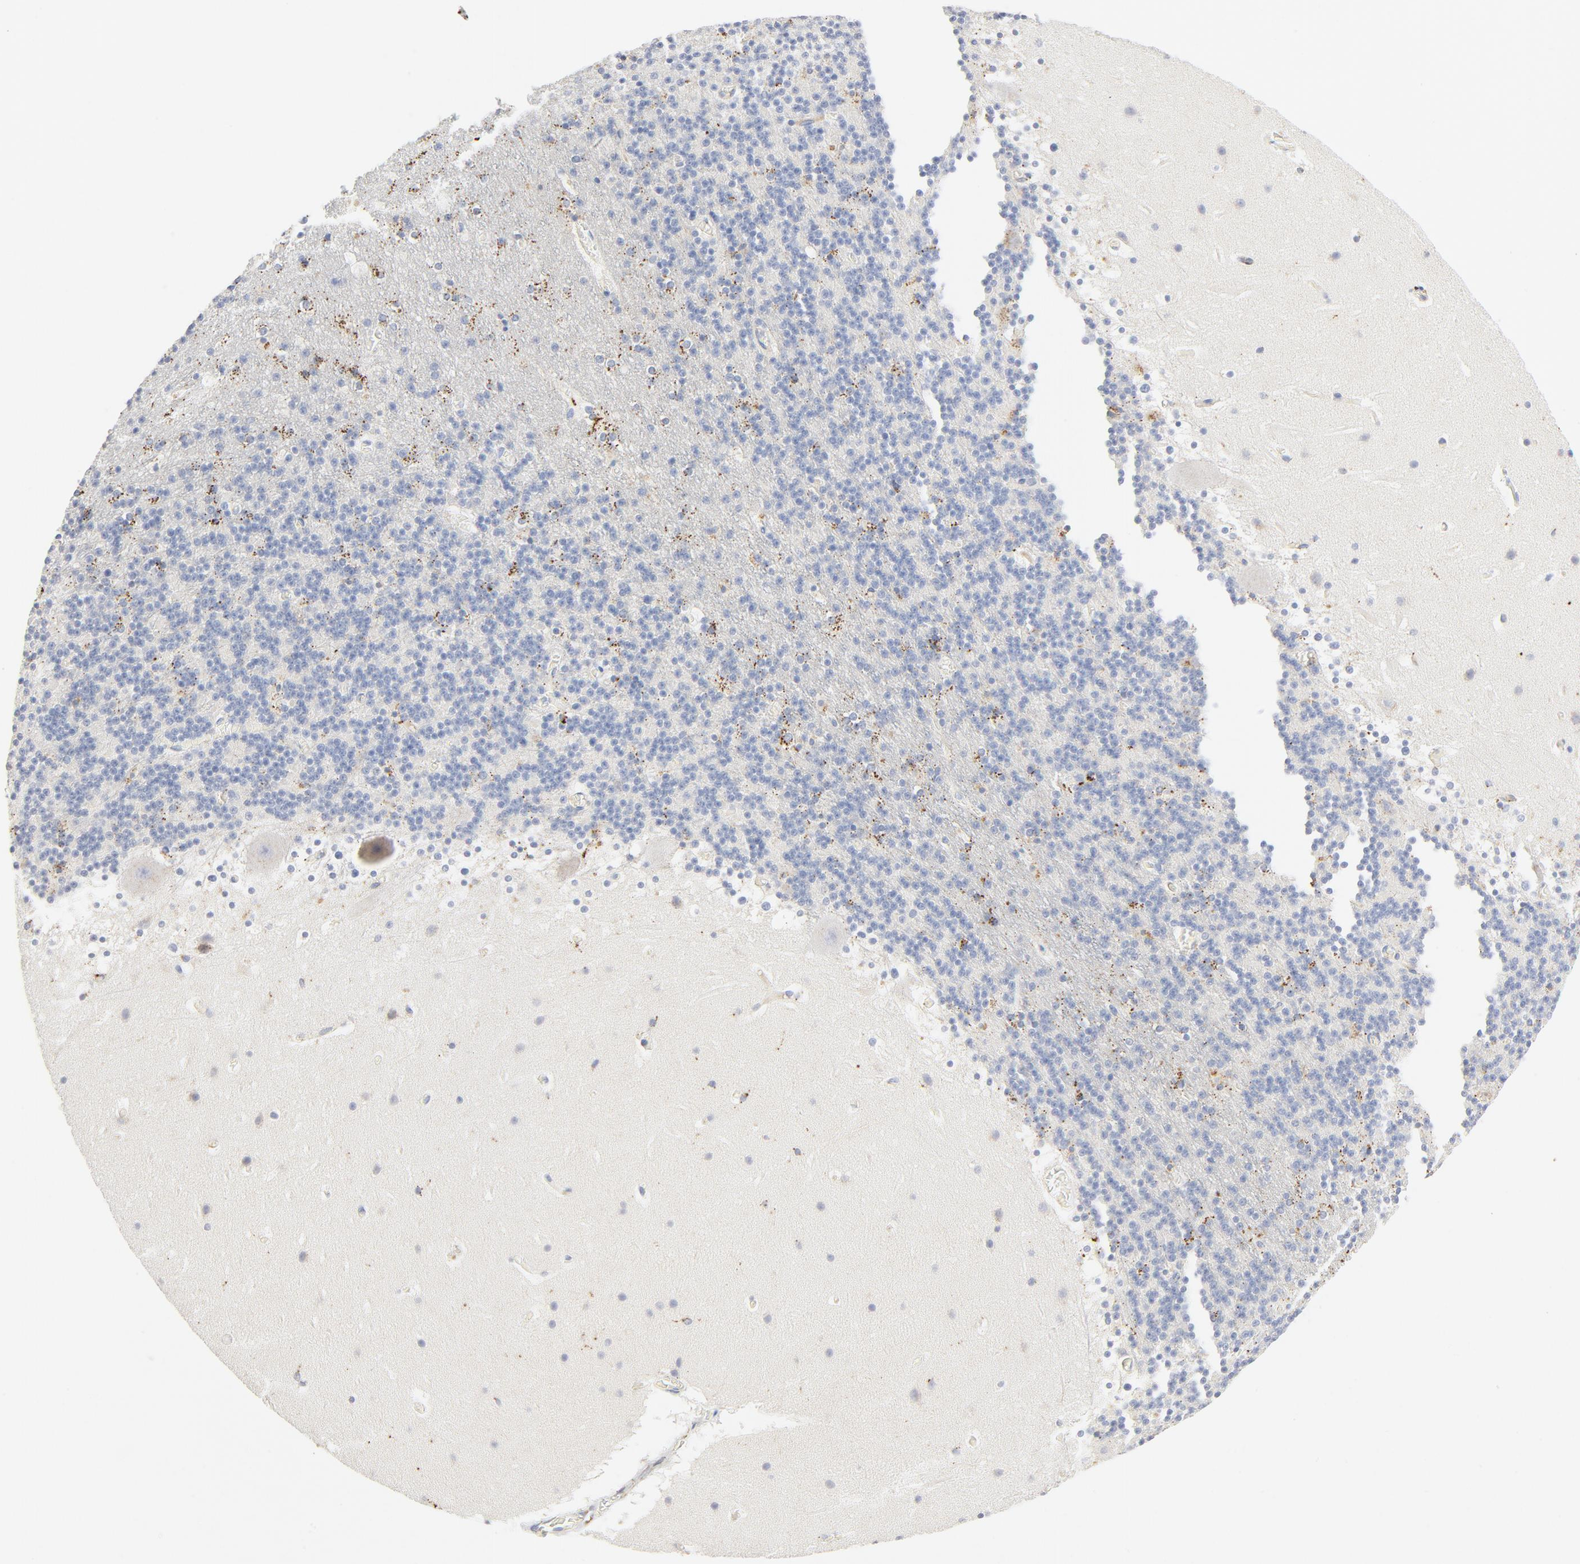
{"staining": {"intensity": "strong", "quantity": "<25%", "location": "cytoplasmic/membranous"}, "tissue": "cerebellum", "cell_type": "Cells in granular layer", "image_type": "normal", "snomed": [{"axis": "morphology", "description": "Normal tissue, NOS"}, {"axis": "topography", "description": "Cerebellum"}], "caption": "Brown immunohistochemical staining in normal cerebellum exhibits strong cytoplasmic/membranous staining in approximately <25% of cells in granular layer.", "gene": "MAGEB17", "patient": {"sex": "male", "age": 45}}